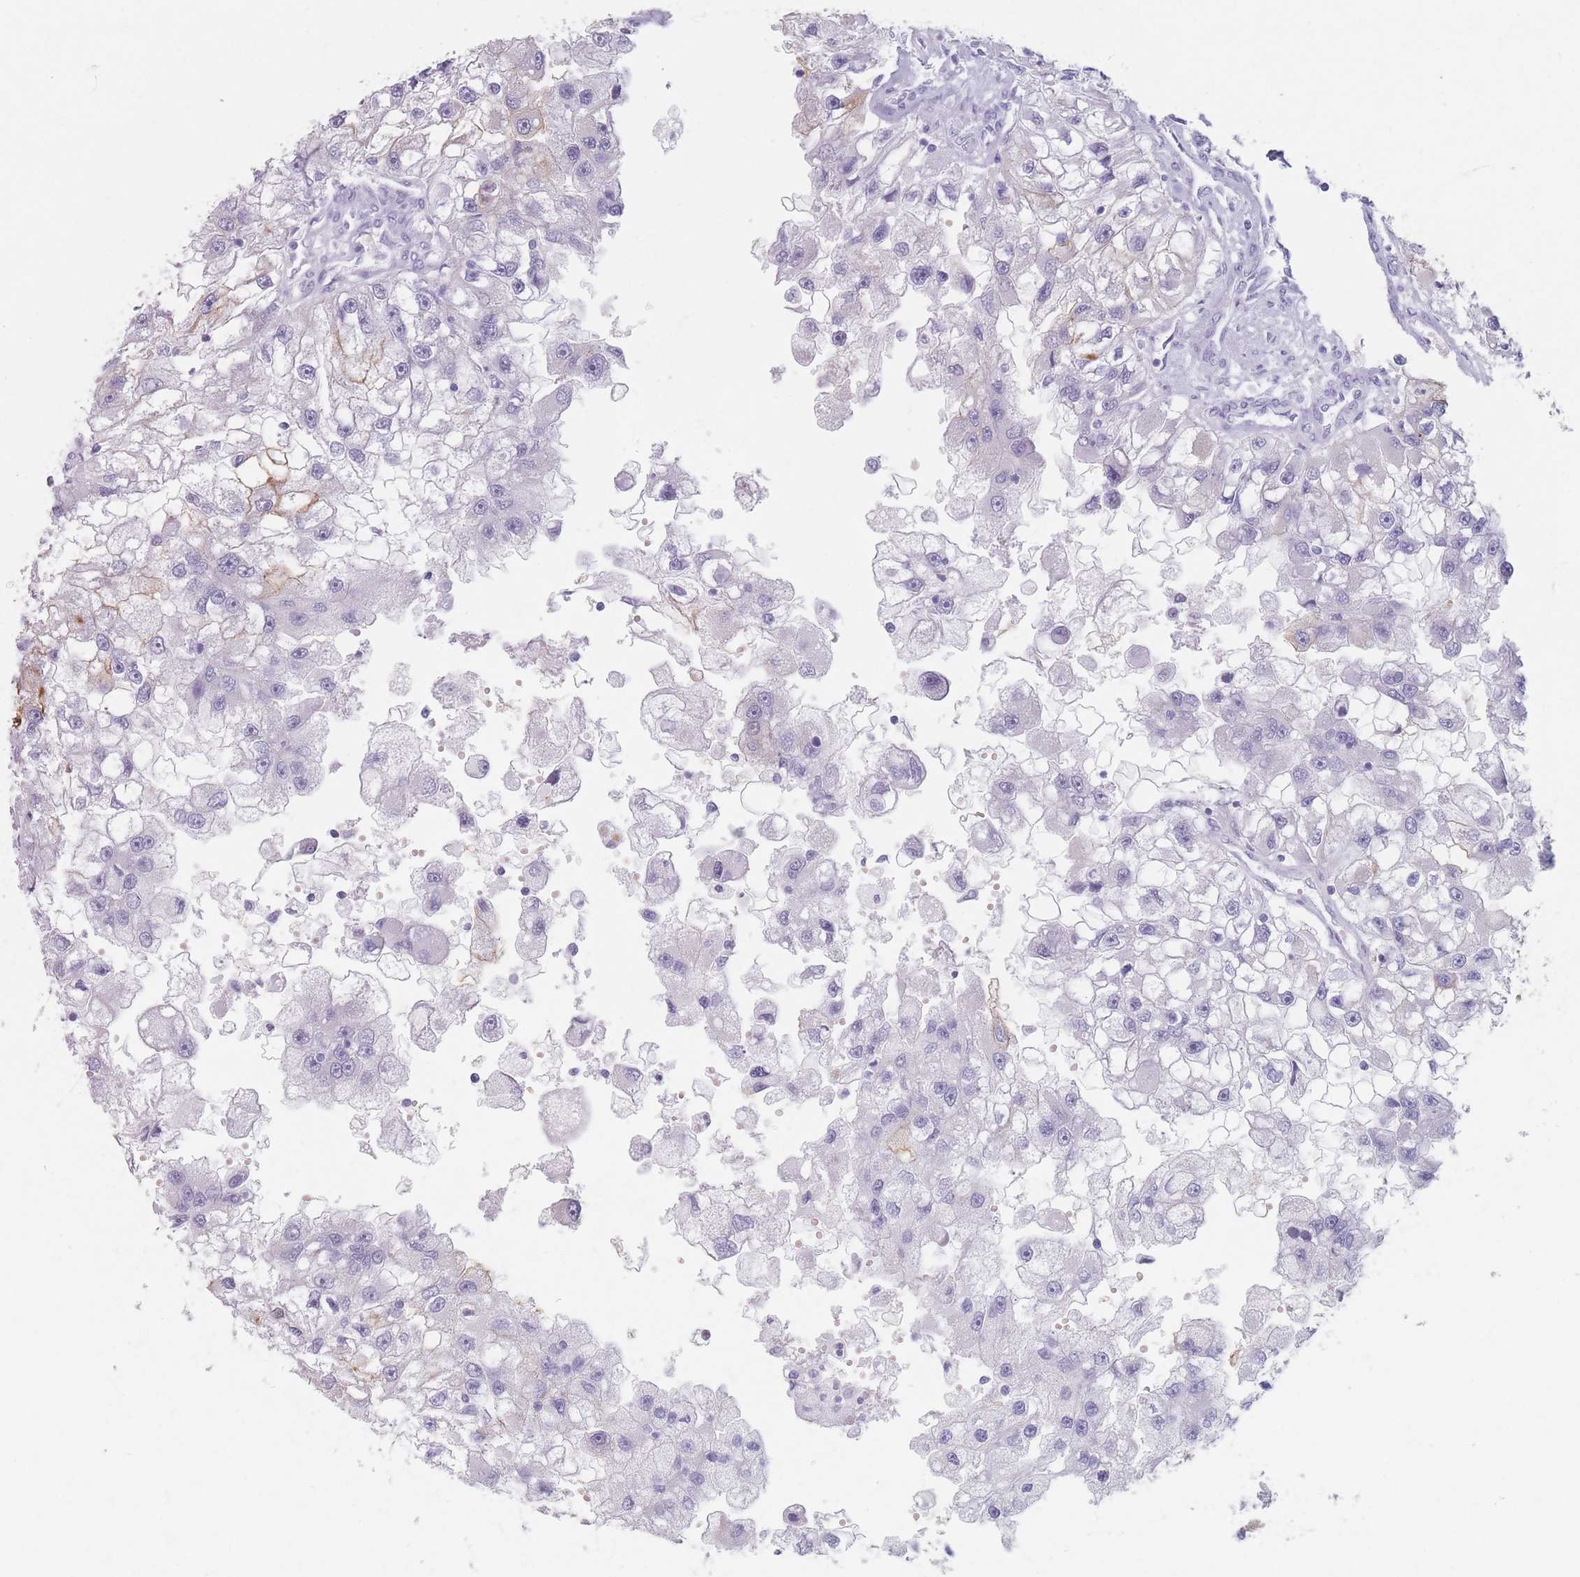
{"staining": {"intensity": "negative", "quantity": "none", "location": "none"}, "tissue": "renal cancer", "cell_type": "Tumor cells", "image_type": "cancer", "snomed": [{"axis": "morphology", "description": "Adenocarcinoma, NOS"}, {"axis": "topography", "description": "Kidney"}], "caption": "DAB (3,3'-diaminobenzidine) immunohistochemical staining of human adenocarcinoma (renal) displays no significant positivity in tumor cells.", "gene": "PIGM", "patient": {"sex": "male", "age": 63}}